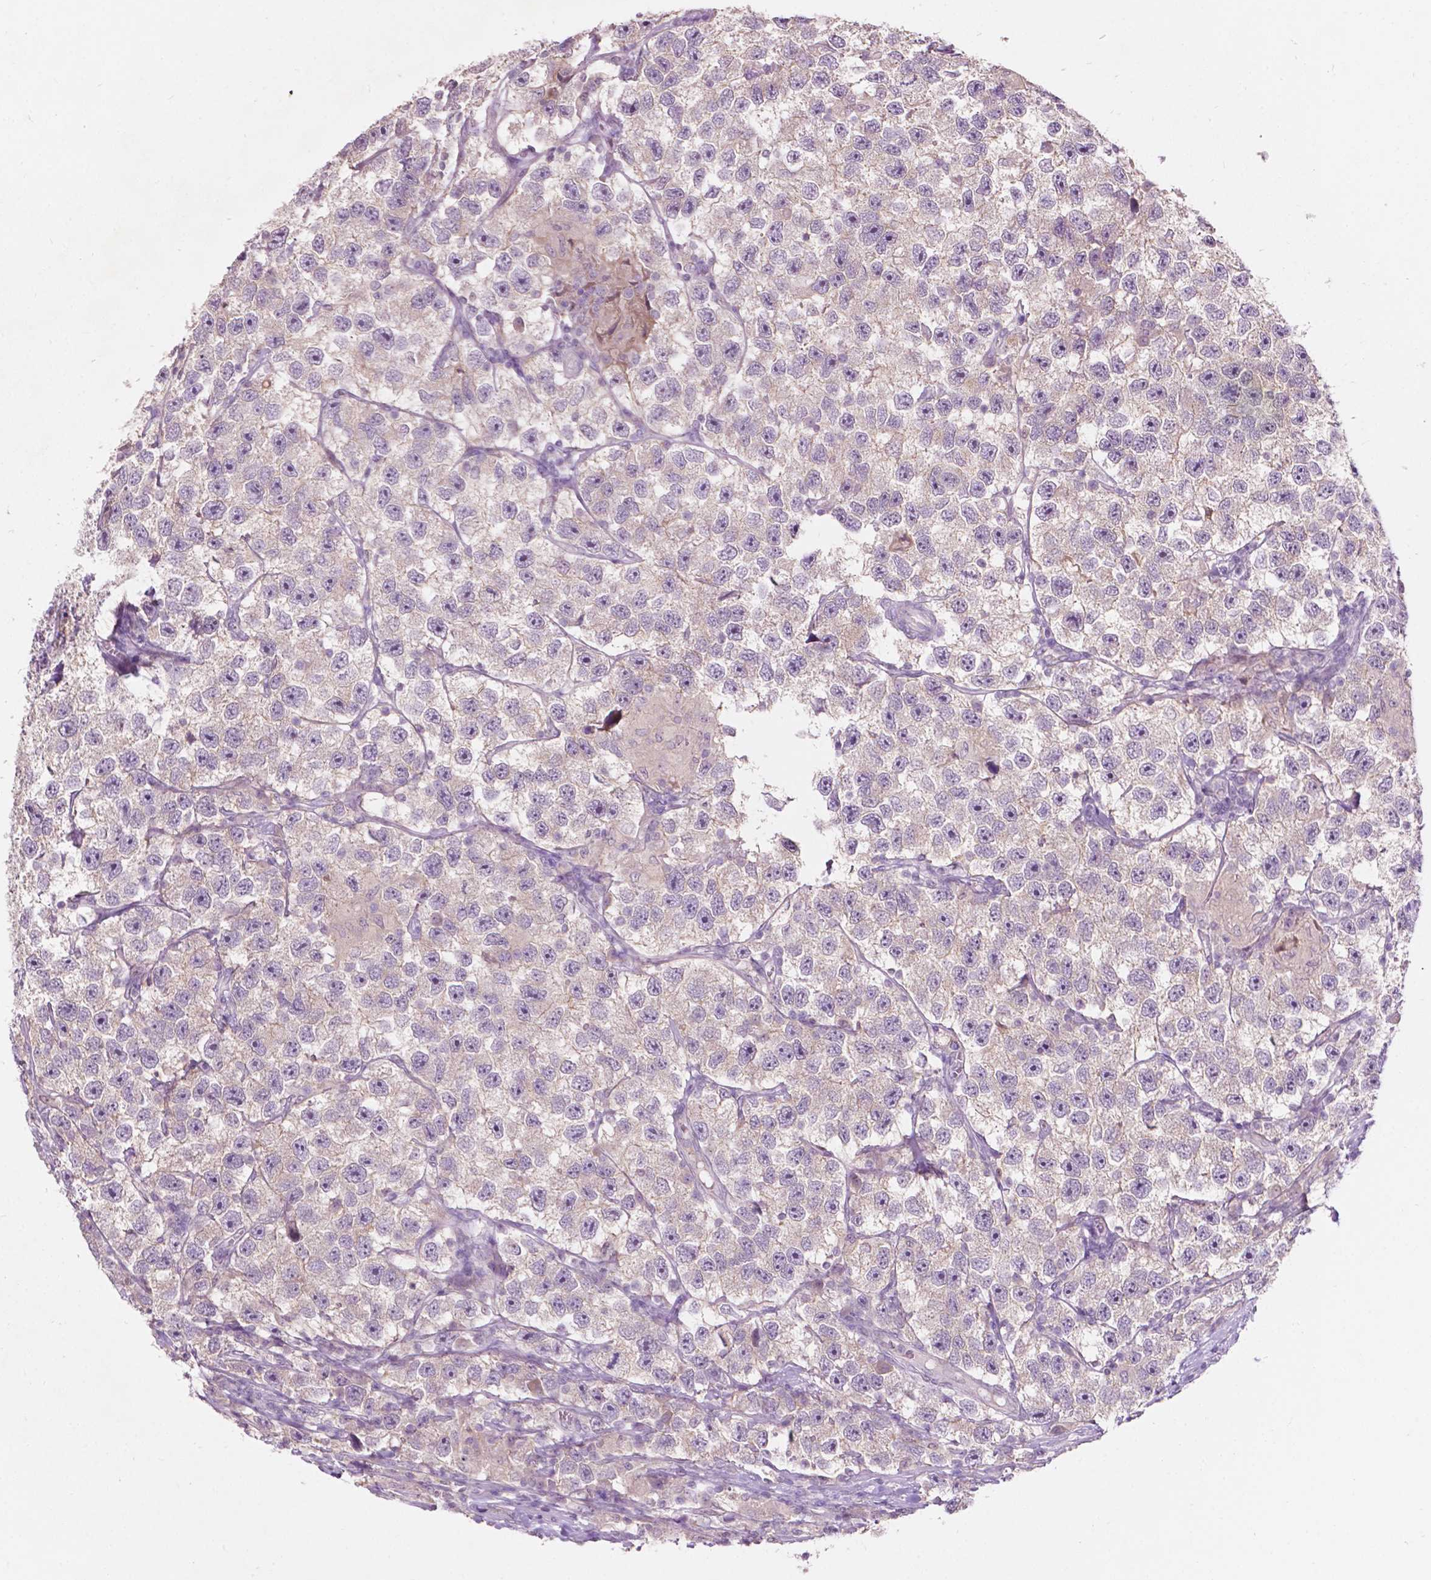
{"staining": {"intensity": "negative", "quantity": "none", "location": "none"}, "tissue": "testis cancer", "cell_type": "Tumor cells", "image_type": "cancer", "snomed": [{"axis": "morphology", "description": "Seminoma, NOS"}, {"axis": "topography", "description": "Testis"}], "caption": "This is an immunohistochemistry micrograph of testis cancer. There is no staining in tumor cells.", "gene": "TM6SF2", "patient": {"sex": "male", "age": 26}}